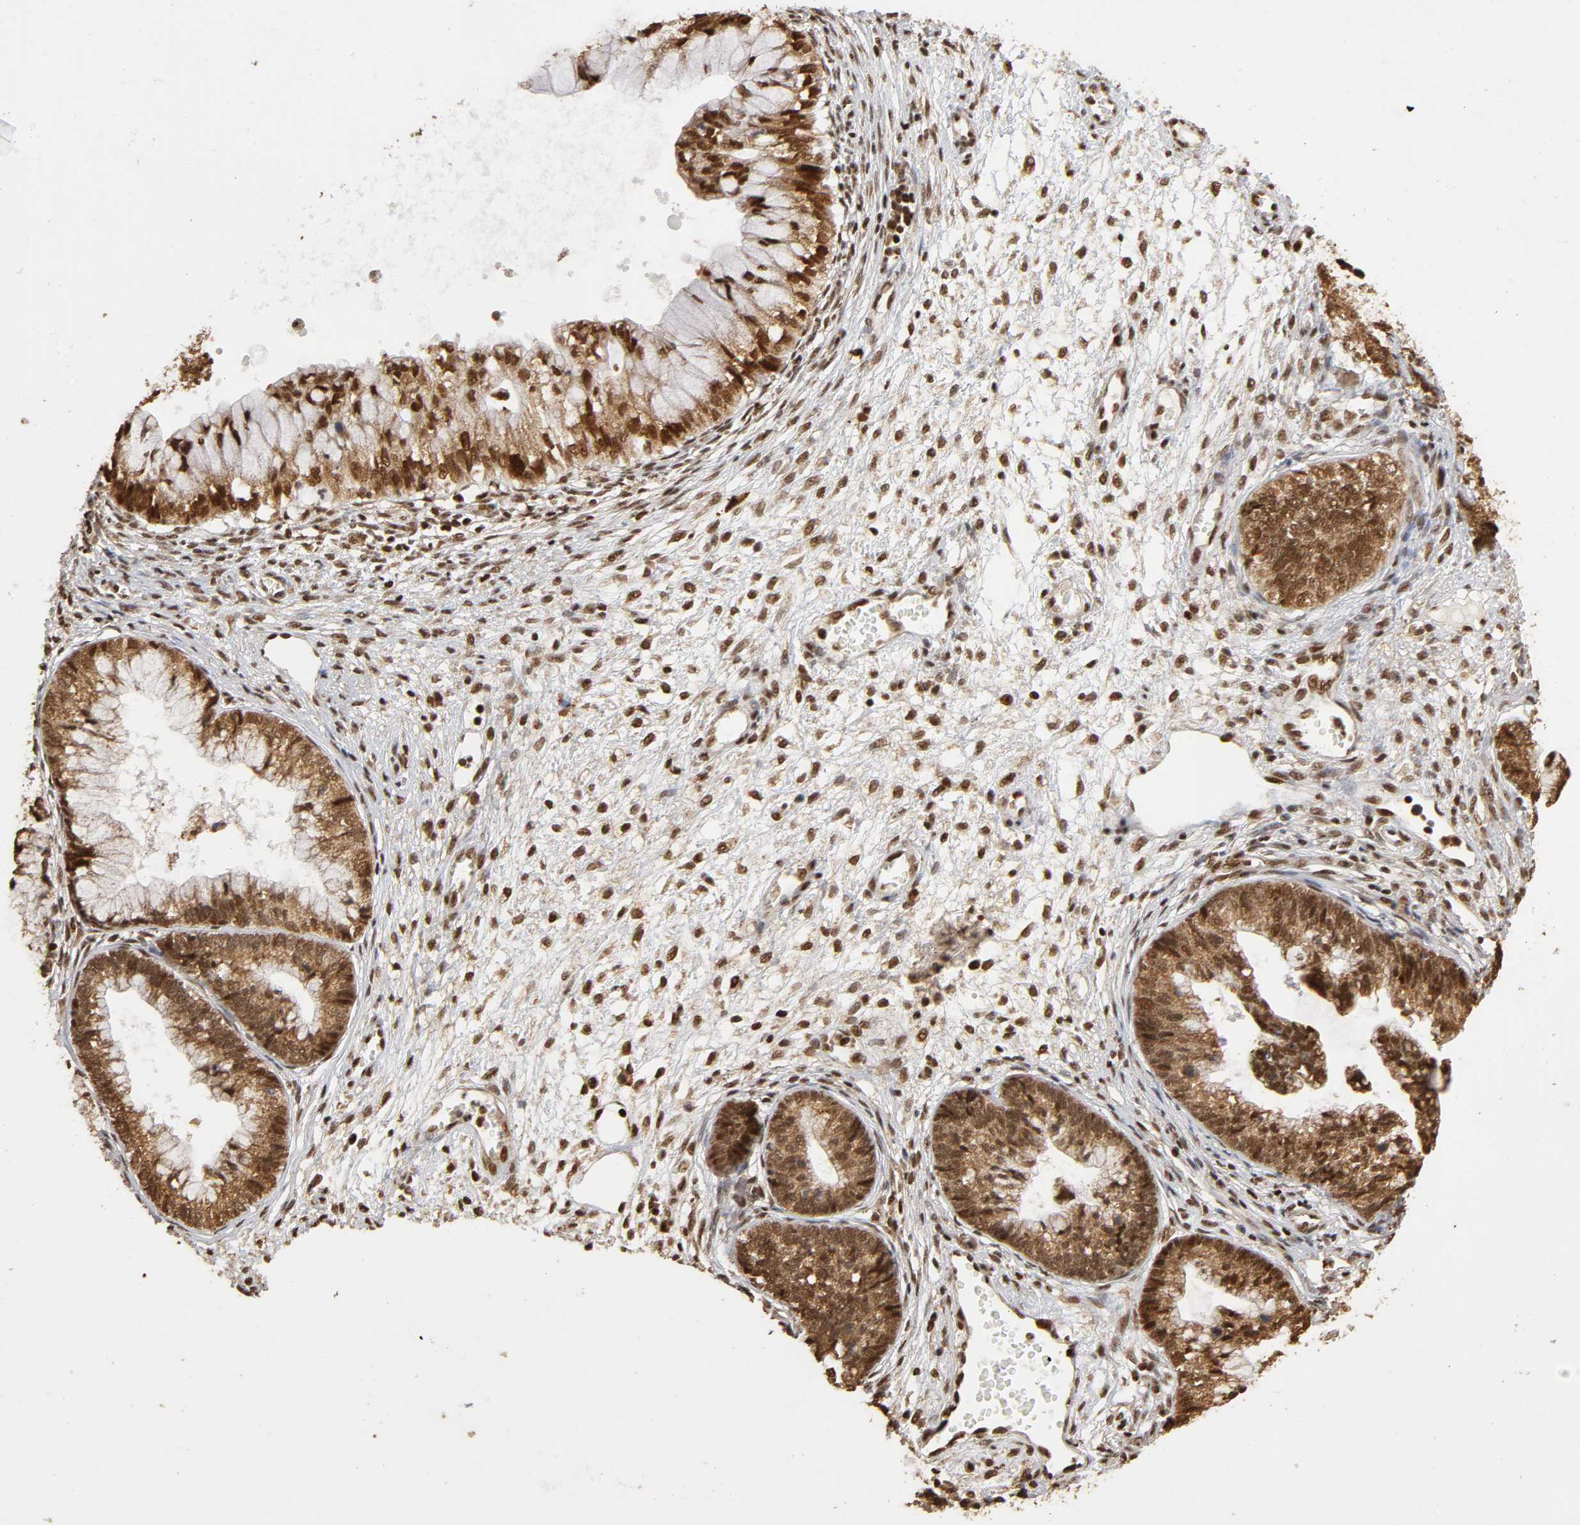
{"staining": {"intensity": "strong", "quantity": ">75%", "location": "cytoplasmic/membranous,nuclear"}, "tissue": "cervical cancer", "cell_type": "Tumor cells", "image_type": "cancer", "snomed": [{"axis": "morphology", "description": "Adenocarcinoma, NOS"}, {"axis": "topography", "description": "Cervix"}], "caption": "This photomicrograph shows cervical cancer stained with immunohistochemistry to label a protein in brown. The cytoplasmic/membranous and nuclear of tumor cells show strong positivity for the protein. Nuclei are counter-stained blue.", "gene": "RNF122", "patient": {"sex": "female", "age": 44}}